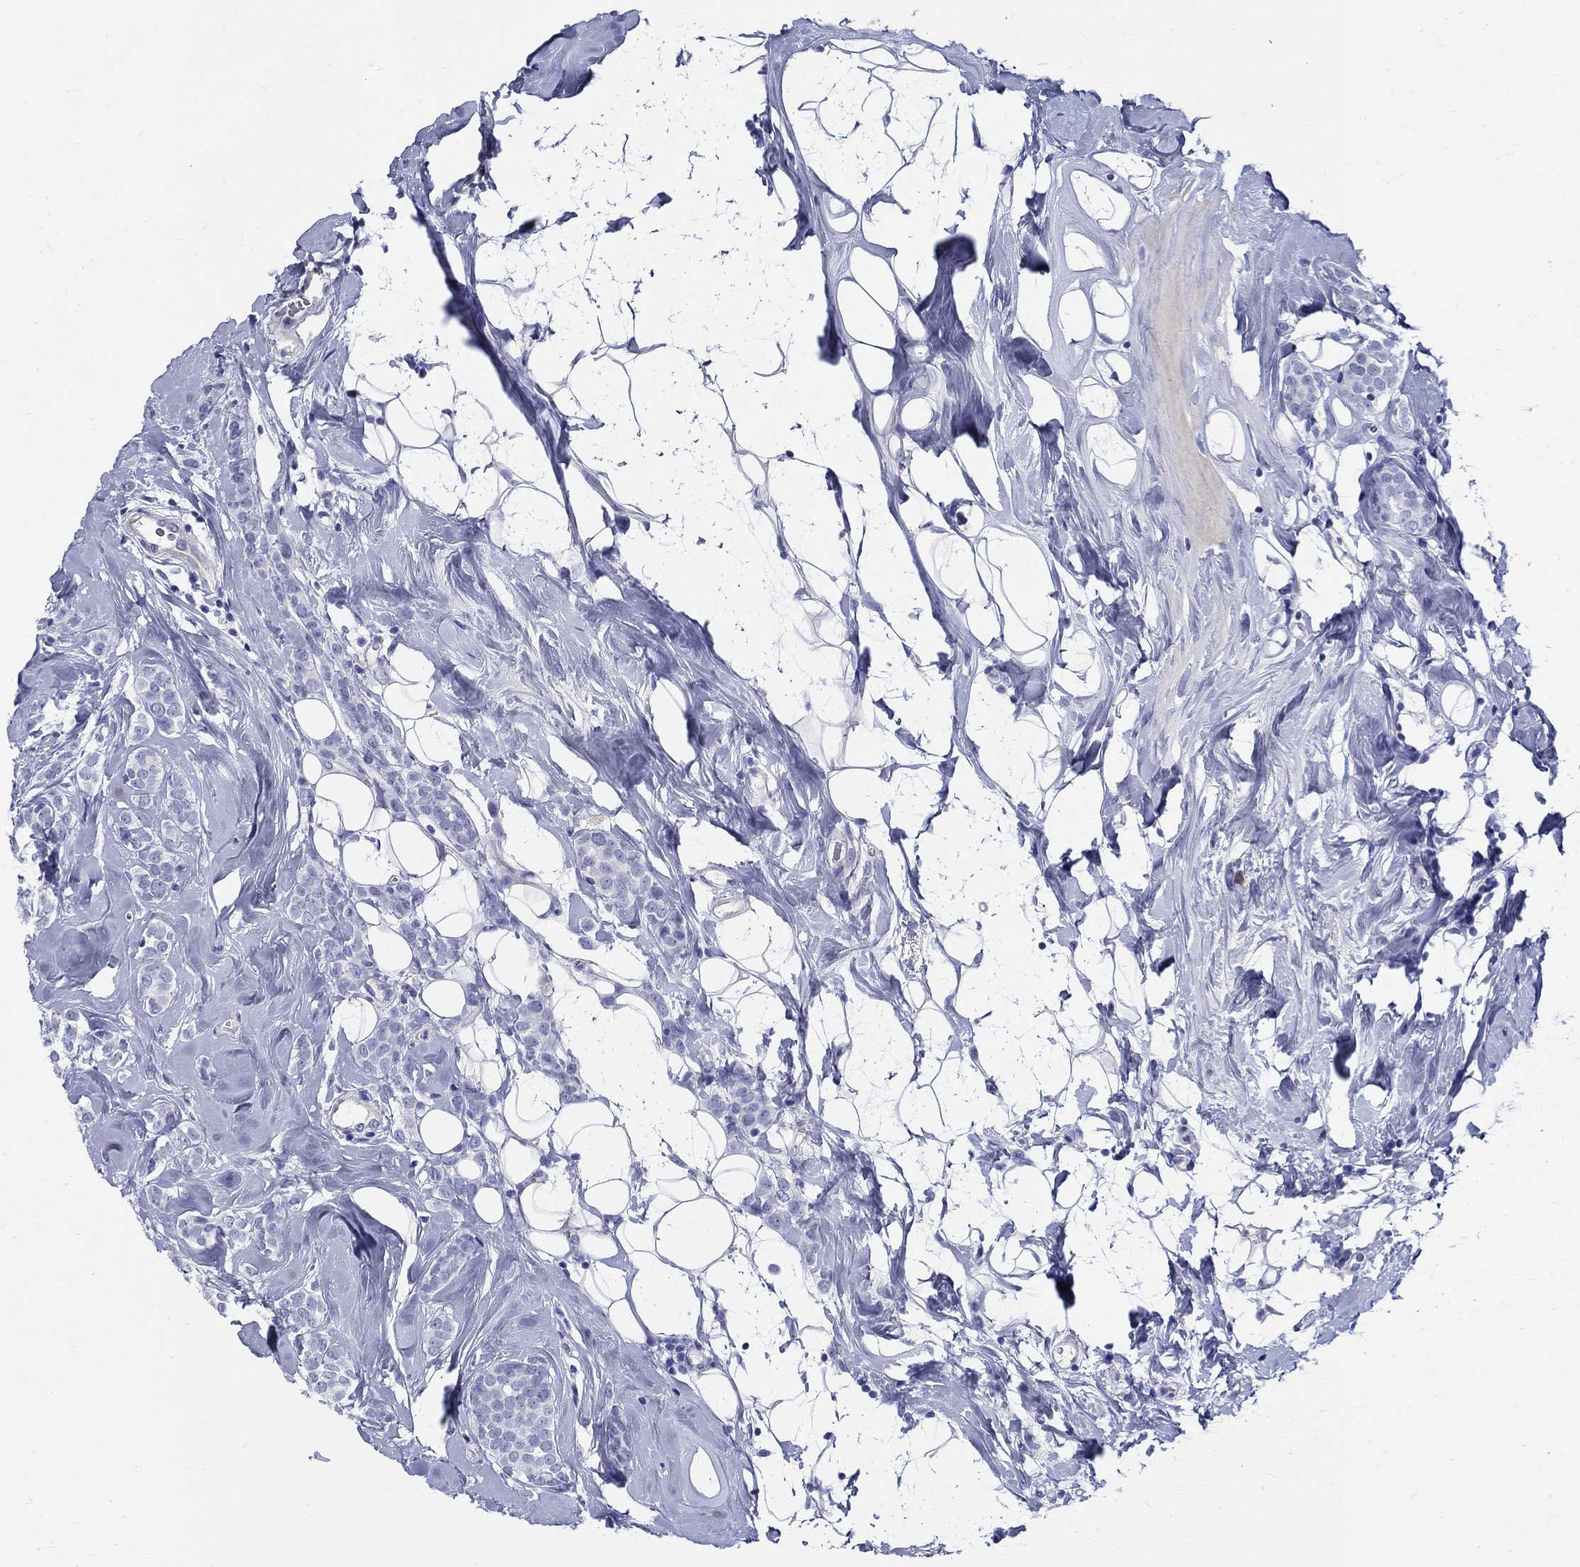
{"staining": {"intensity": "negative", "quantity": "none", "location": "none"}, "tissue": "breast cancer", "cell_type": "Tumor cells", "image_type": "cancer", "snomed": [{"axis": "morphology", "description": "Lobular carcinoma"}, {"axis": "topography", "description": "Breast"}], "caption": "Immunohistochemistry image of neoplastic tissue: lobular carcinoma (breast) stained with DAB (3,3'-diaminobenzidine) exhibits no significant protein positivity in tumor cells.", "gene": "CRYGS", "patient": {"sex": "female", "age": 49}}